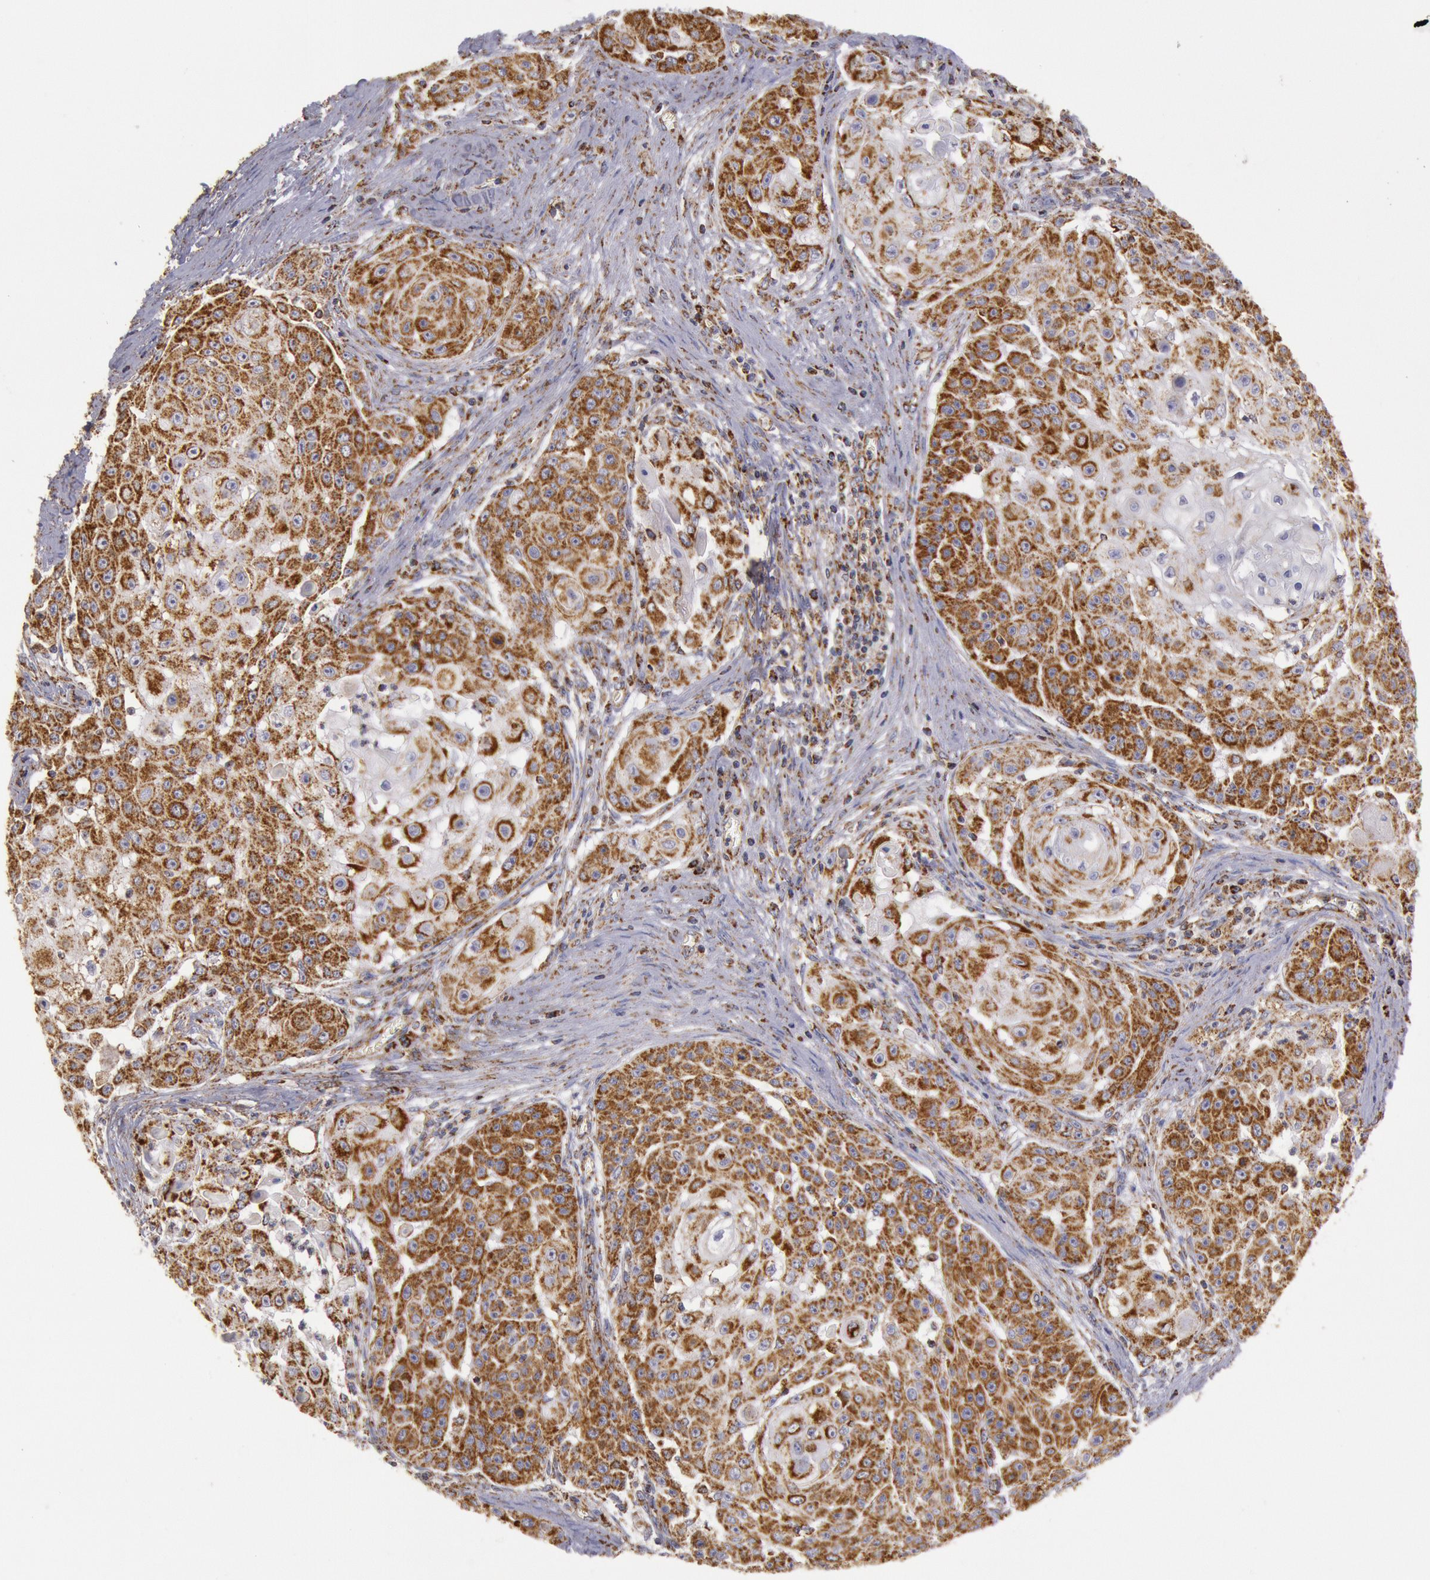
{"staining": {"intensity": "moderate", "quantity": ">75%", "location": "cytoplasmic/membranous"}, "tissue": "skin cancer", "cell_type": "Tumor cells", "image_type": "cancer", "snomed": [{"axis": "morphology", "description": "Squamous cell carcinoma, NOS"}, {"axis": "topography", "description": "Skin"}], "caption": "Immunohistochemical staining of squamous cell carcinoma (skin) exhibits moderate cytoplasmic/membranous protein staining in approximately >75% of tumor cells. (IHC, brightfield microscopy, high magnification).", "gene": "CYC1", "patient": {"sex": "female", "age": 57}}